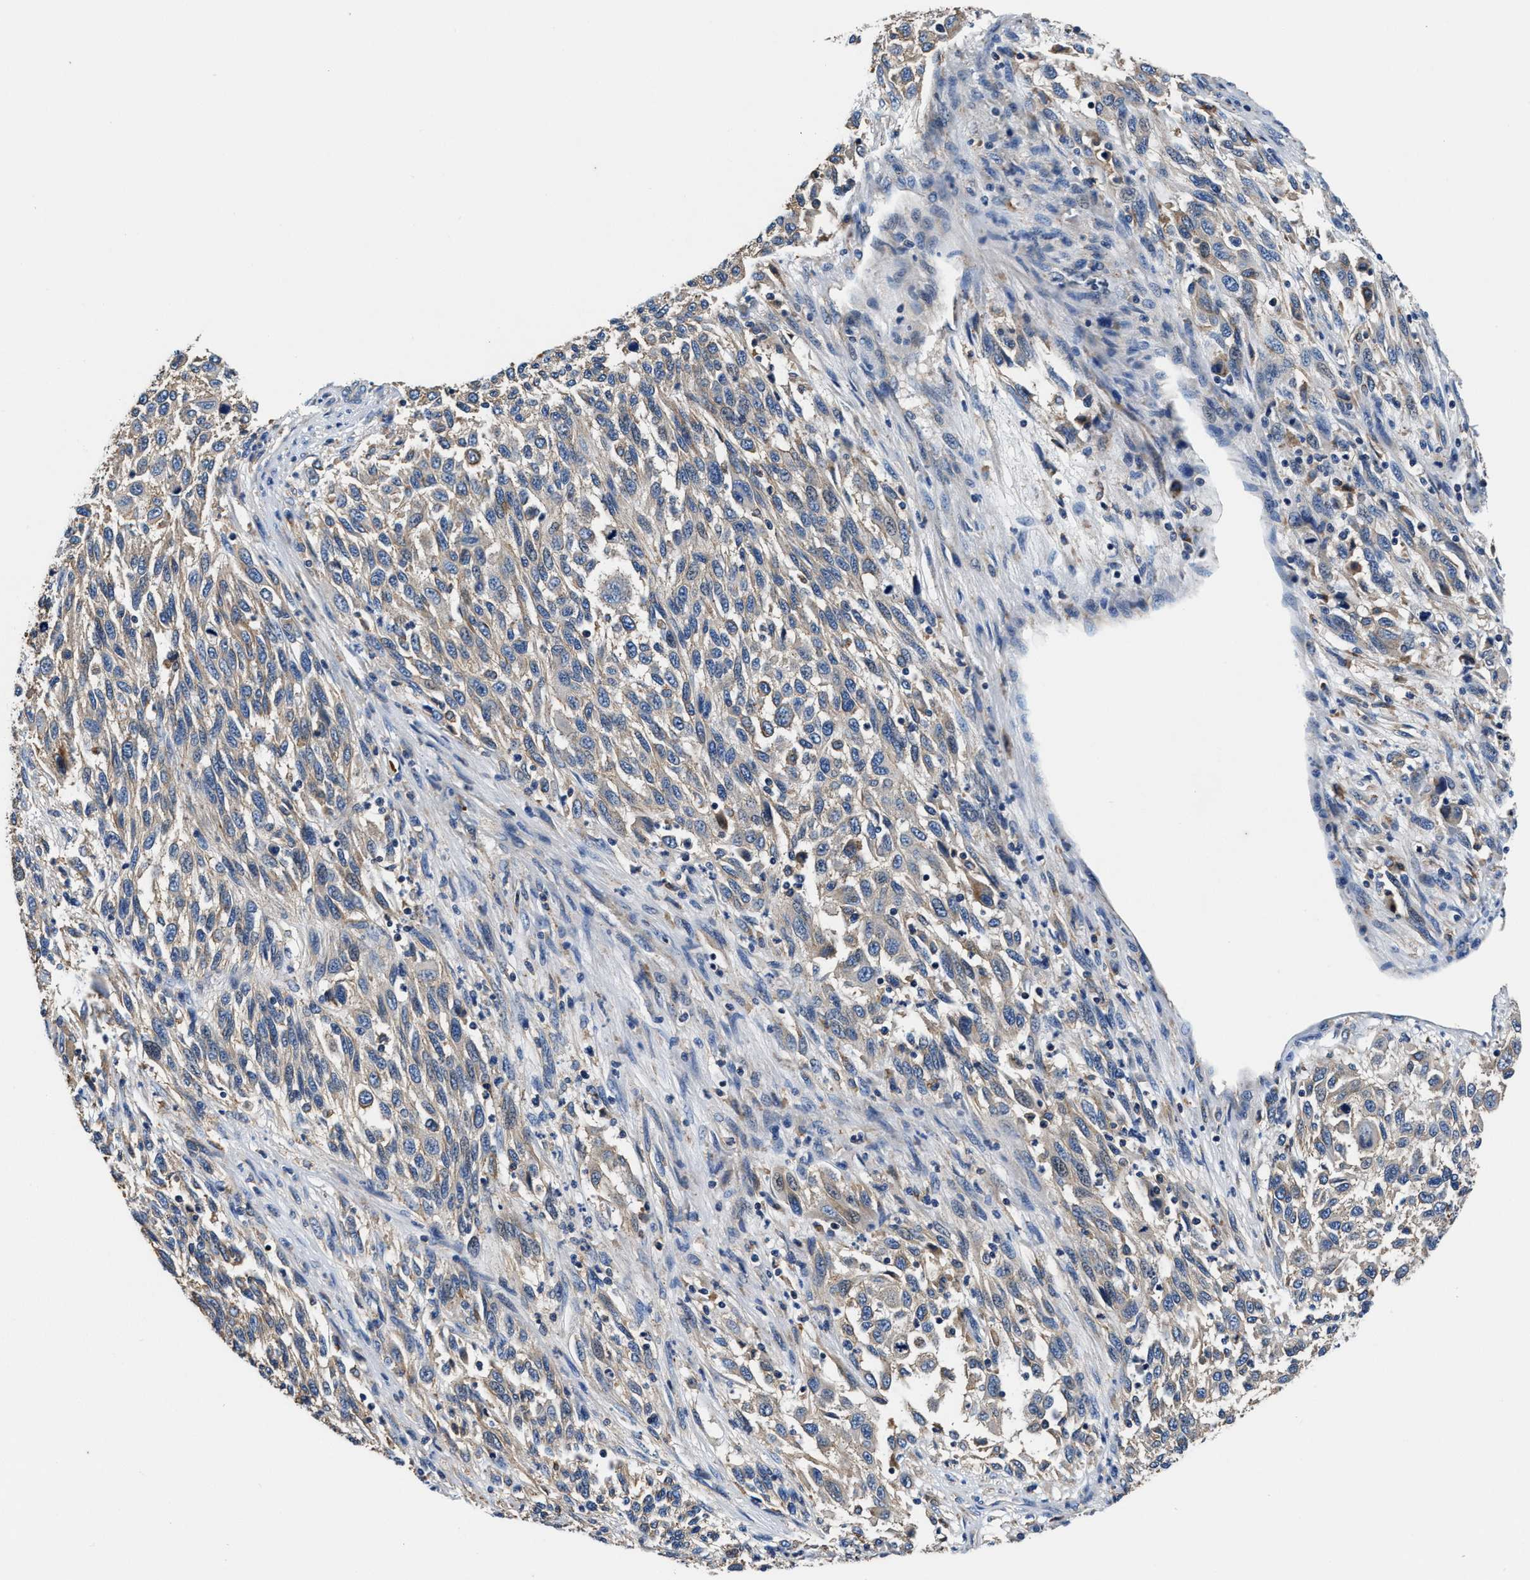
{"staining": {"intensity": "weak", "quantity": "<25%", "location": "cytoplasmic/membranous"}, "tissue": "melanoma", "cell_type": "Tumor cells", "image_type": "cancer", "snomed": [{"axis": "morphology", "description": "Malignant melanoma, Metastatic site"}, {"axis": "topography", "description": "Lymph node"}], "caption": "Tumor cells are negative for brown protein staining in melanoma. Brightfield microscopy of immunohistochemistry stained with DAB (3,3'-diaminobenzidine) (brown) and hematoxylin (blue), captured at high magnification.", "gene": "PPP1R9B", "patient": {"sex": "male", "age": 61}}